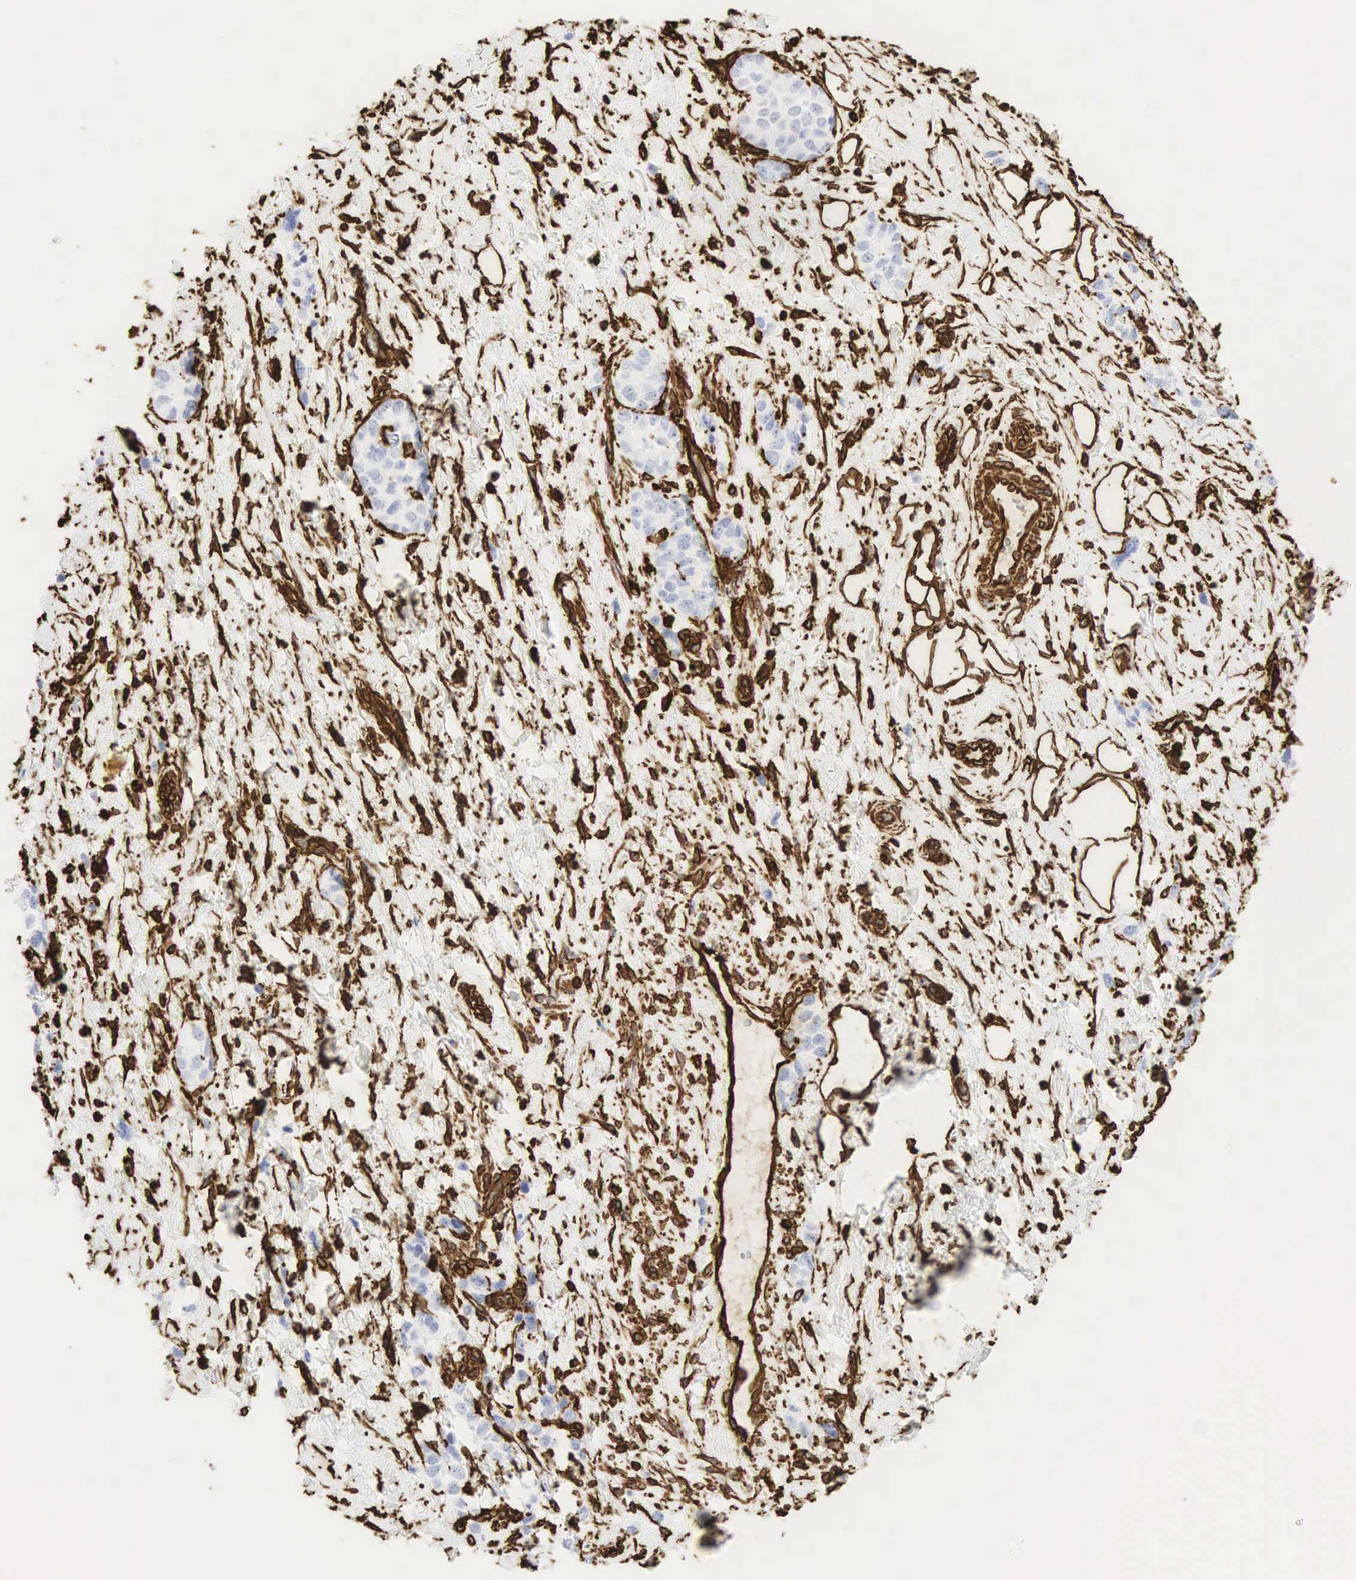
{"staining": {"intensity": "strong", "quantity": "<25%", "location": "cytoplasmic/membranous"}, "tissue": "stomach cancer", "cell_type": "Tumor cells", "image_type": "cancer", "snomed": [{"axis": "morphology", "description": "Adenocarcinoma, NOS"}, {"axis": "topography", "description": "Stomach, upper"}], "caption": "A photomicrograph of stomach adenocarcinoma stained for a protein shows strong cytoplasmic/membranous brown staining in tumor cells.", "gene": "VIM", "patient": {"sex": "male", "age": 76}}